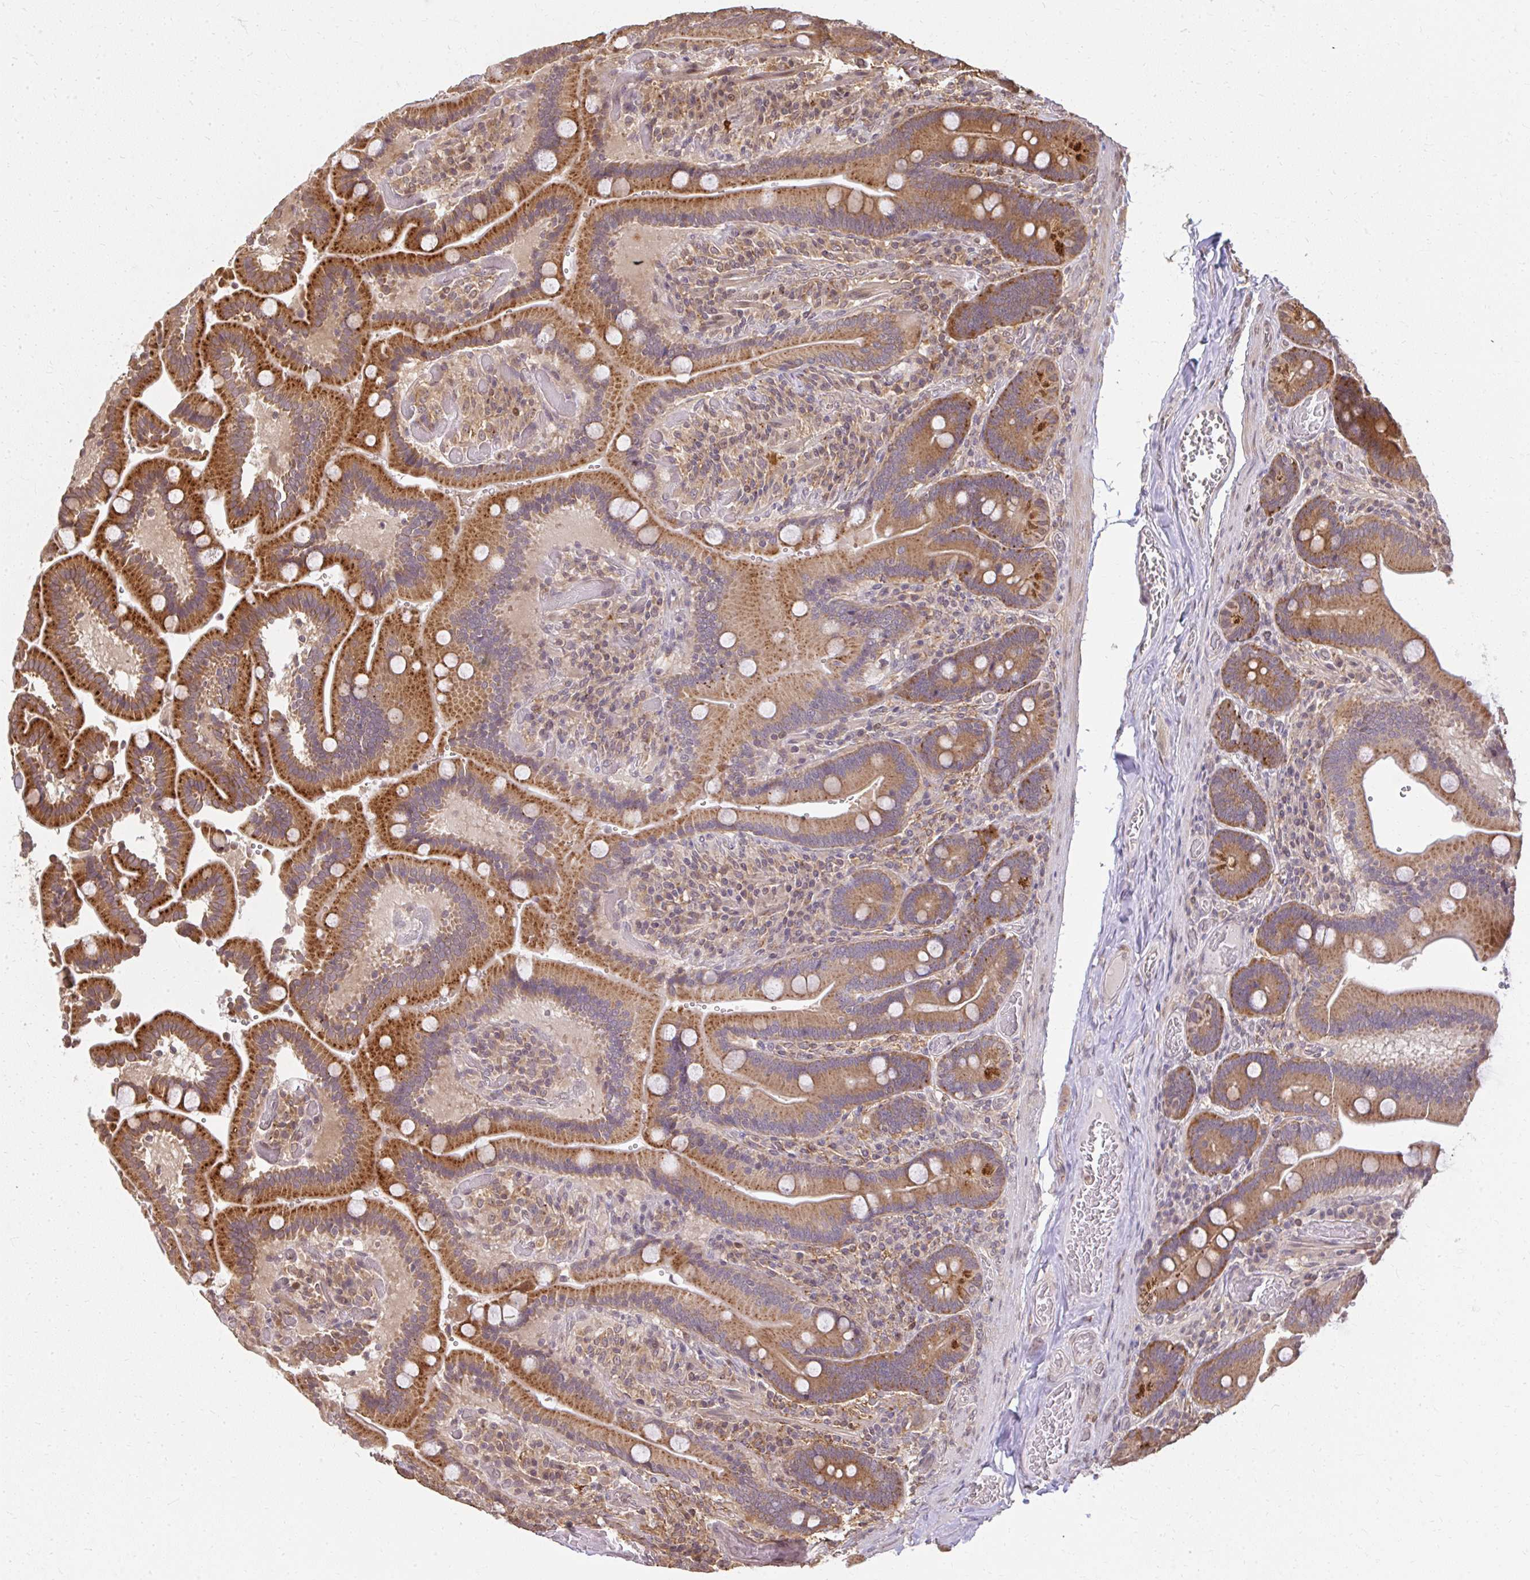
{"staining": {"intensity": "strong", "quantity": "25%-75%", "location": "cytoplasmic/membranous"}, "tissue": "duodenum", "cell_type": "Glandular cells", "image_type": "normal", "snomed": [{"axis": "morphology", "description": "Normal tissue, NOS"}, {"axis": "topography", "description": "Duodenum"}], "caption": "IHC (DAB) staining of normal duodenum reveals strong cytoplasmic/membranous protein expression in approximately 25%-75% of glandular cells.", "gene": "LARS2", "patient": {"sex": "female", "age": 62}}